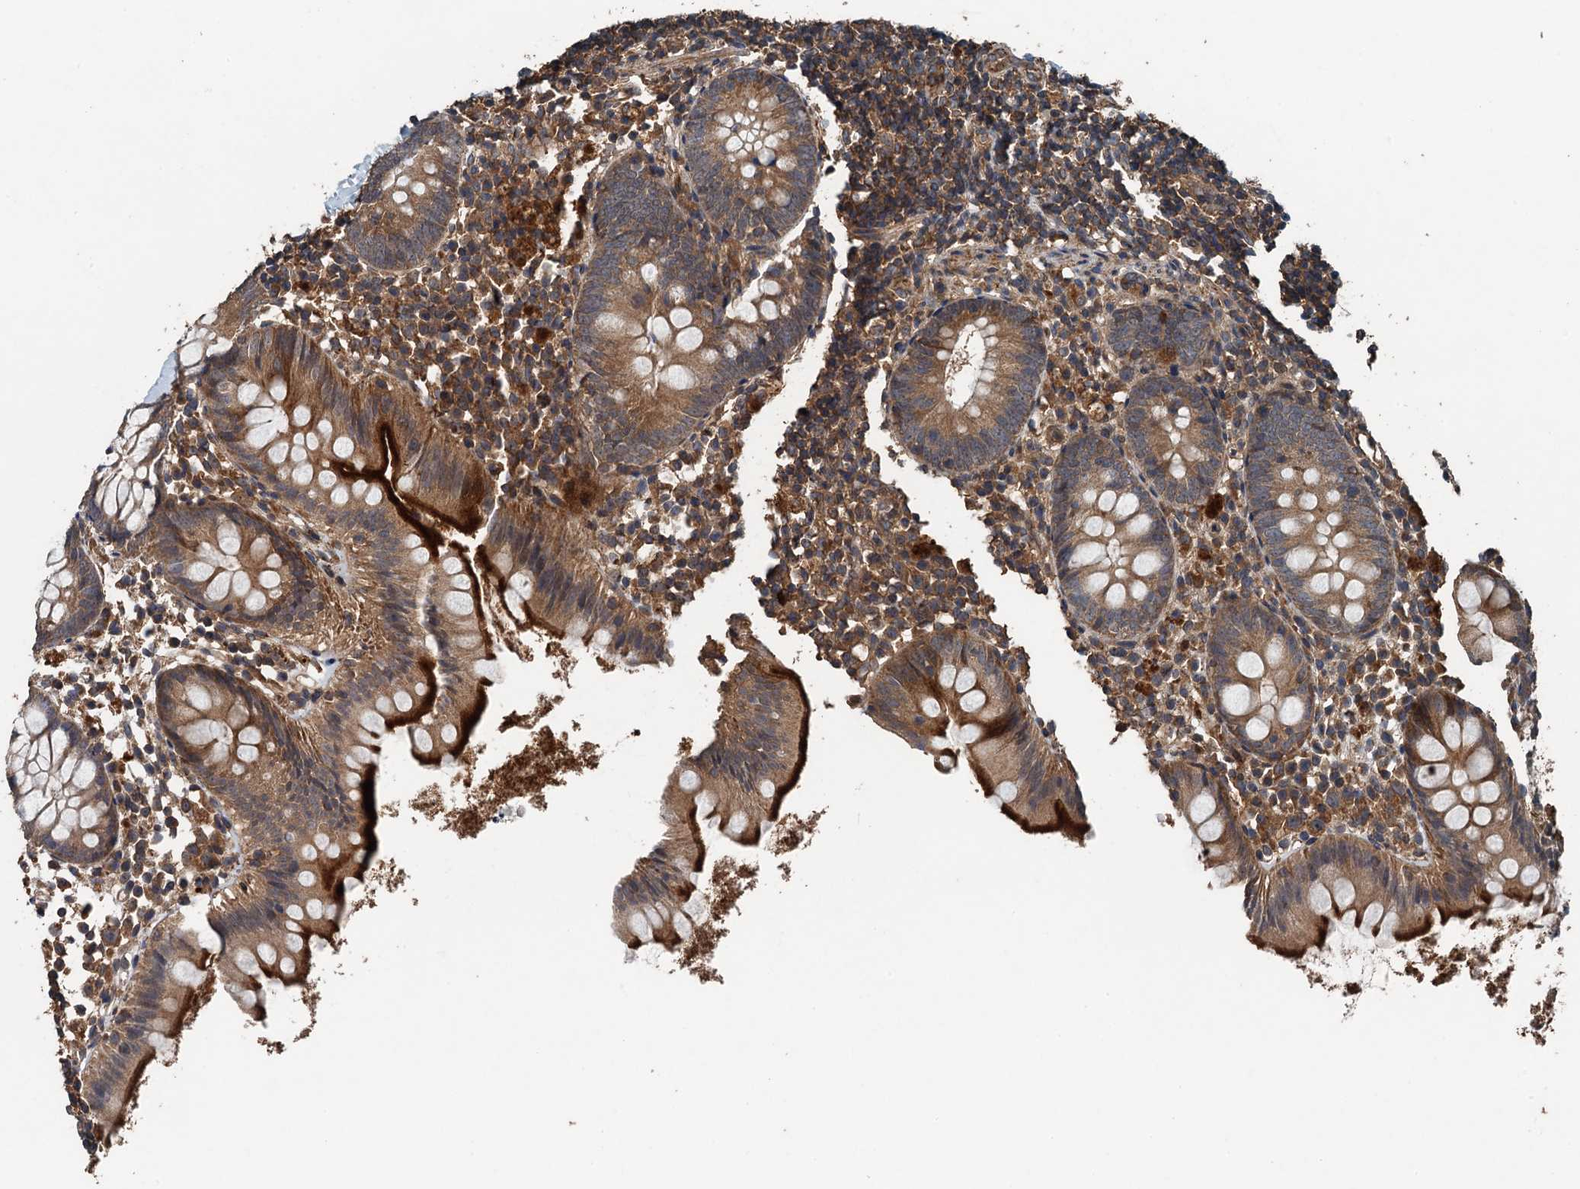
{"staining": {"intensity": "strong", "quantity": ">75%", "location": "cytoplasmic/membranous"}, "tissue": "appendix", "cell_type": "Glandular cells", "image_type": "normal", "snomed": [{"axis": "morphology", "description": "Normal tissue, NOS"}, {"axis": "topography", "description": "Appendix"}], "caption": "The micrograph demonstrates a brown stain indicating the presence of a protein in the cytoplasmic/membranous of glandular cells in appendix. (DAB IHC, brown staining for protein, blue staining for nuclei).", "gene": "BORCS5", "patient": {"sex": "female", "age": 20}}